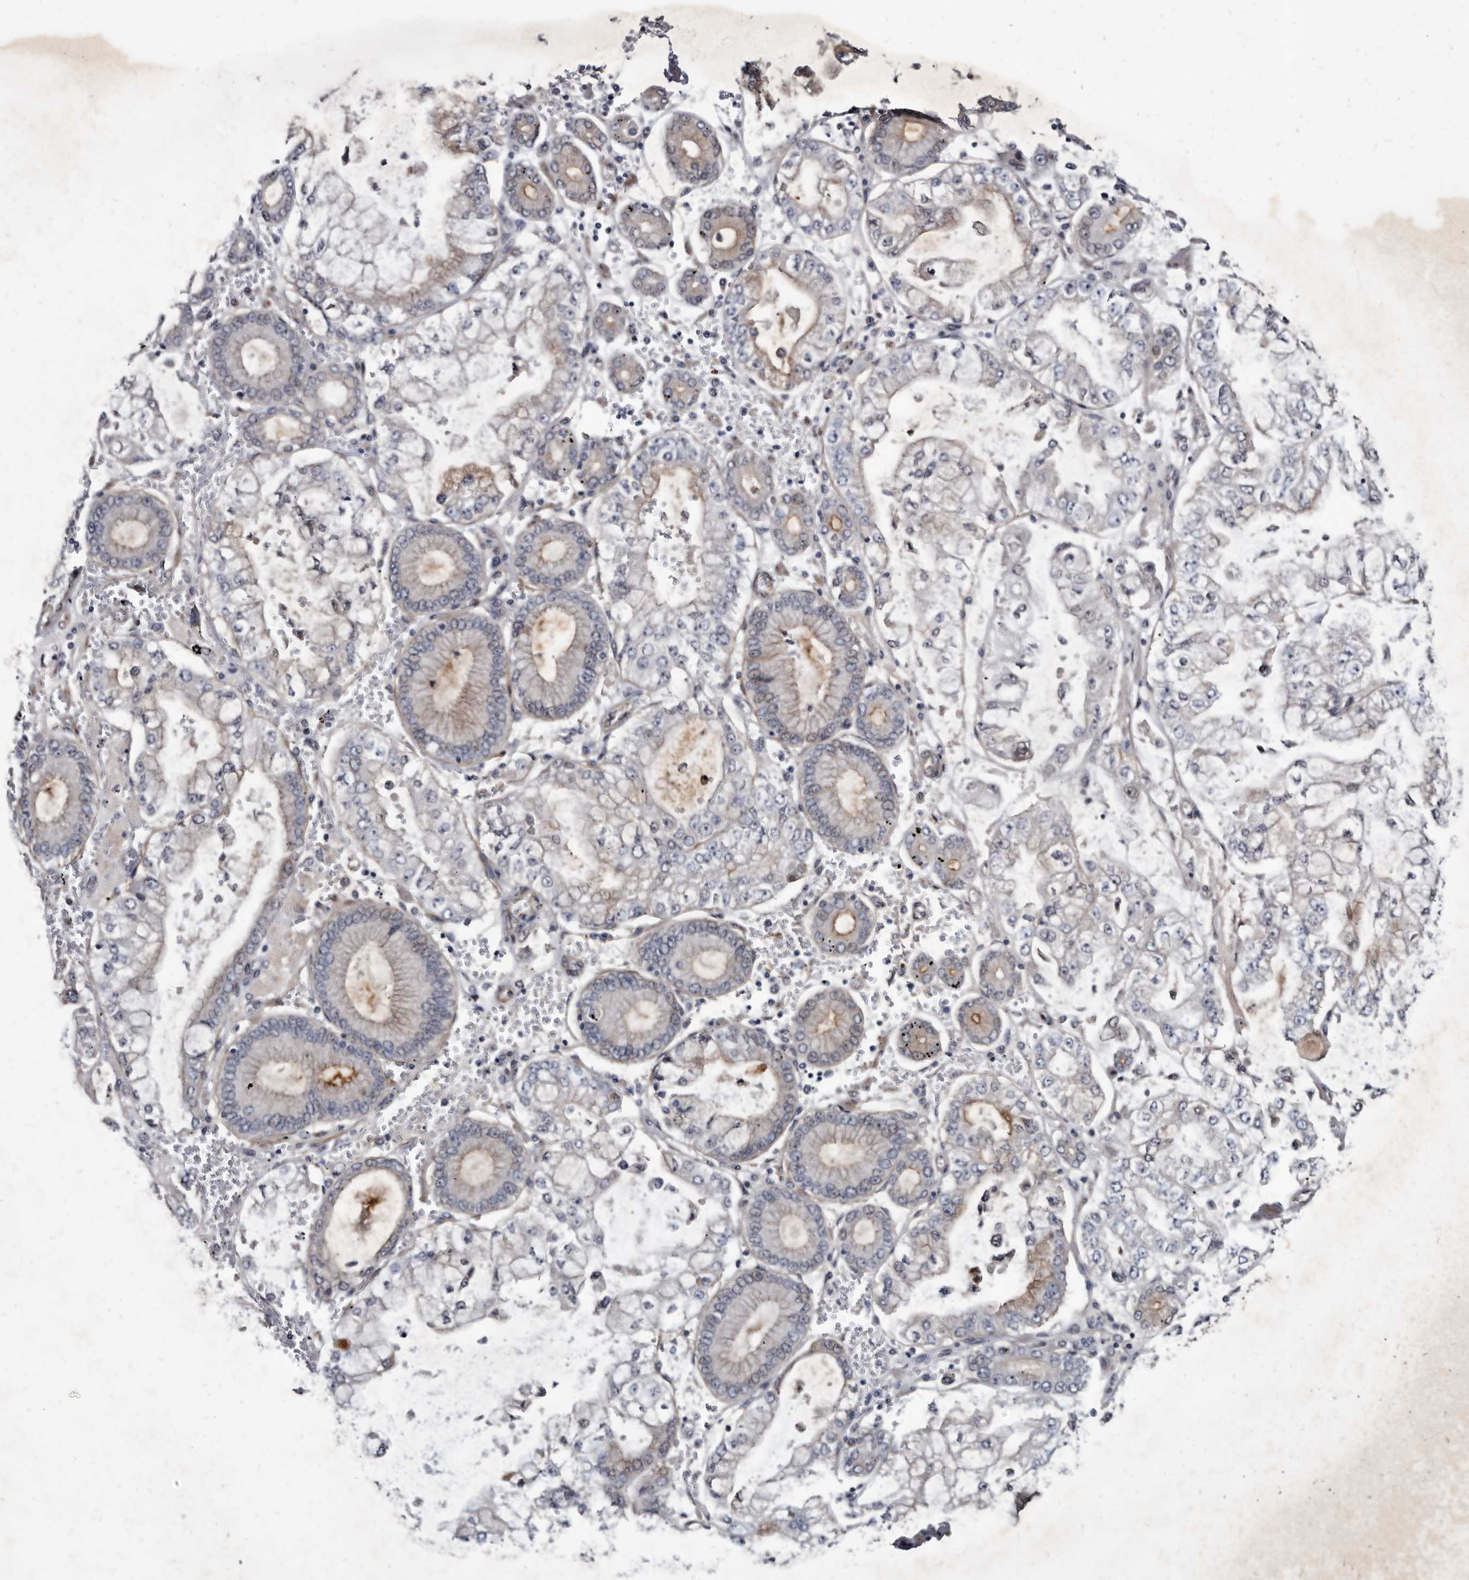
{"staining": {"intensity": "moderate", "quantity": "<25%", "location": "cytoplasmic/membranous"}, "tissue": "stomach cancer", "cell_type": "Tumor cells", "image_type": "cancer", "snomed": [{"axis": "morphology", "description": "Adenocarcinoma, NOS"}, {"axis": "topography", "description": "Stomach"}], "caption": "Approximately <25% of tumor cells in adenocarcinoma (stomach) display moderate cytoplasmic/membranous protein staining as visualized by brown immunohistochemical staining.", "gene": "PROM1", "patient": {"sex": "male", "age": 76}}